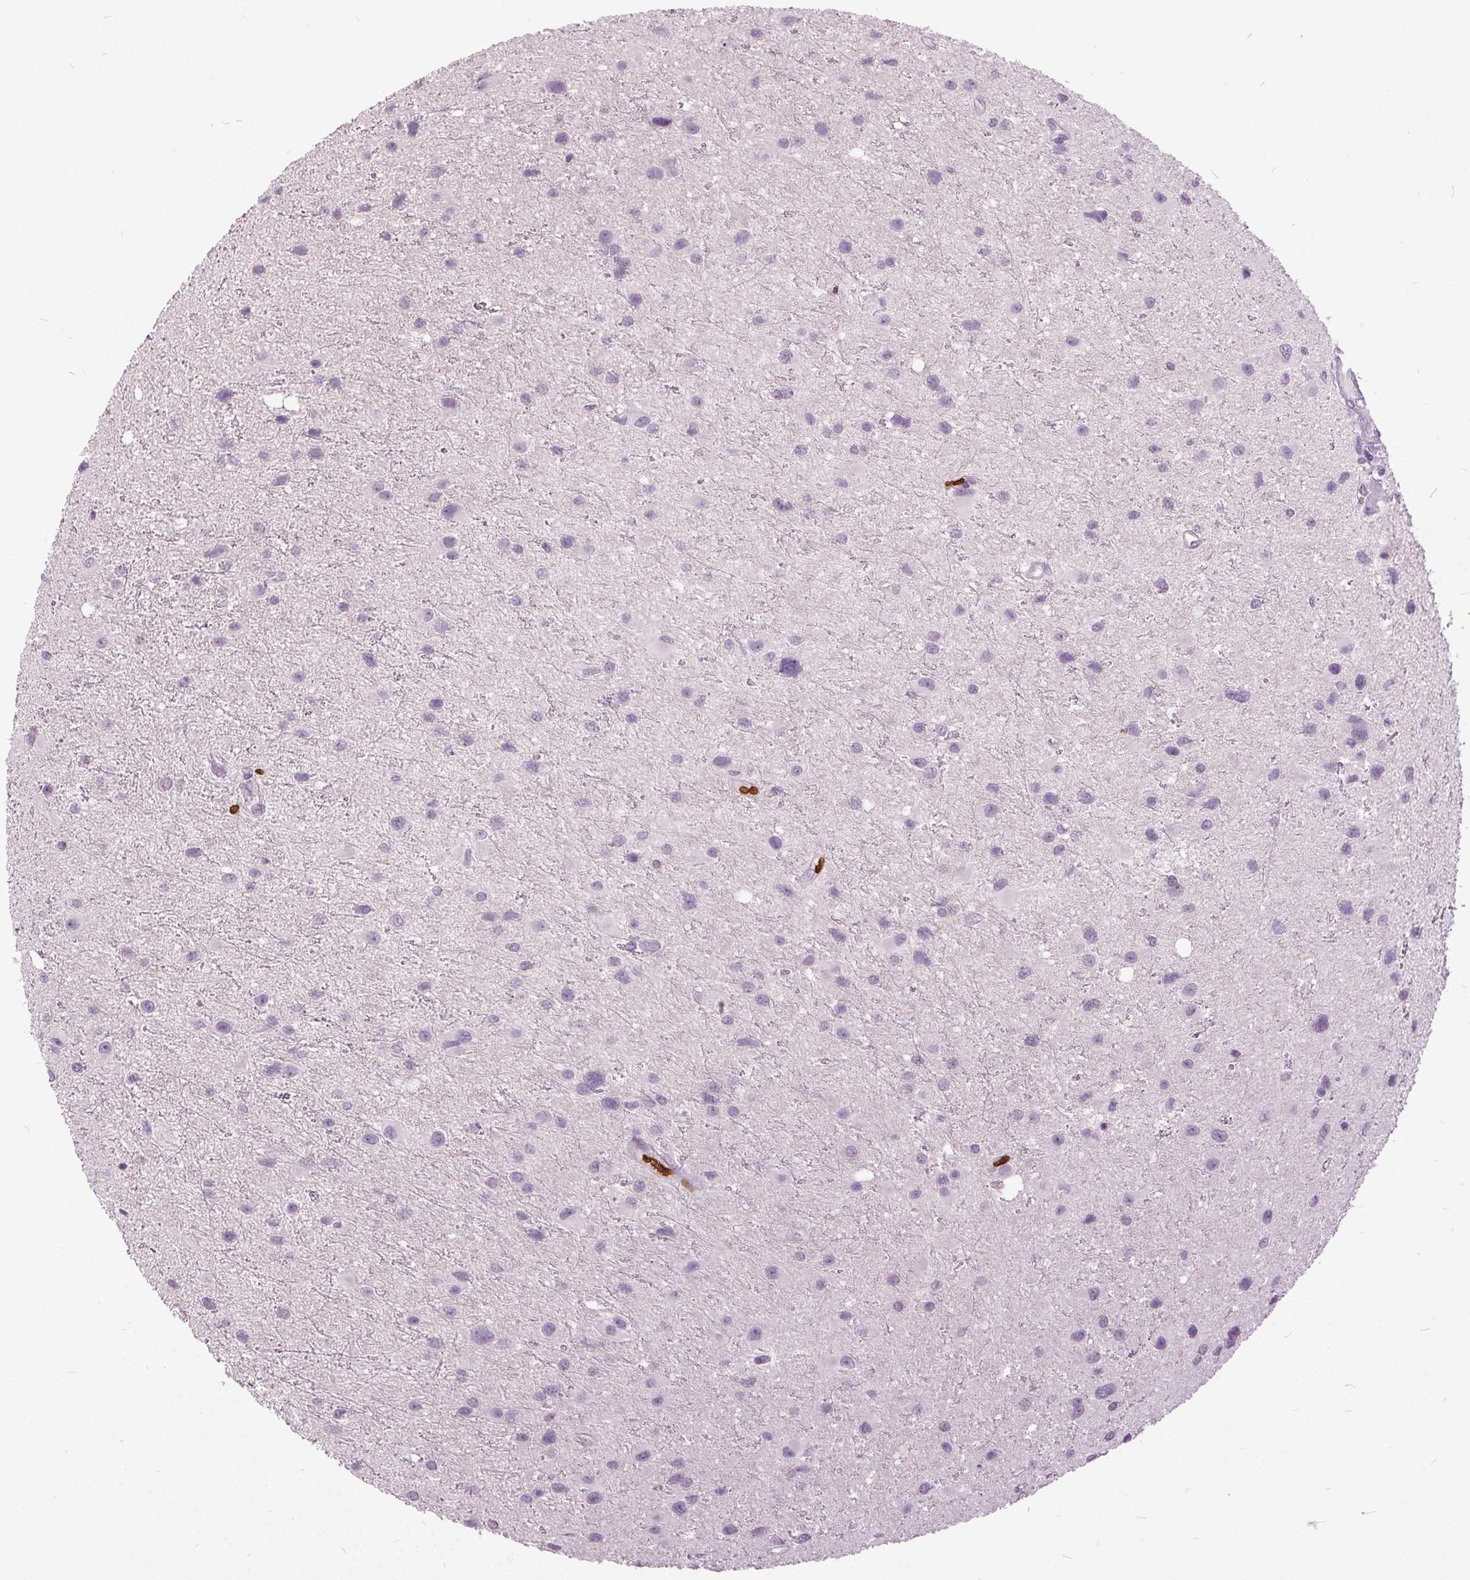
{"staining": {"intensity": "negative", "quantity": "none", "location": "none"}, "tissue": "glioma", "cell_type": "Tumor cells", "image_type": "cancer", "snomed": [{"axis": "morphology", "description": "Glioma, malignant, Low grade"}, {"axis": "topography", "description": "Brain"}], "caption": "High power microscopy image of an immunohistochemistry micrograph of malignant glioma (low-grade), revealing no significant positivity in tumor cells.", "gene": "SLC4A1", "patient": {"sex": "female", "age": 32}}